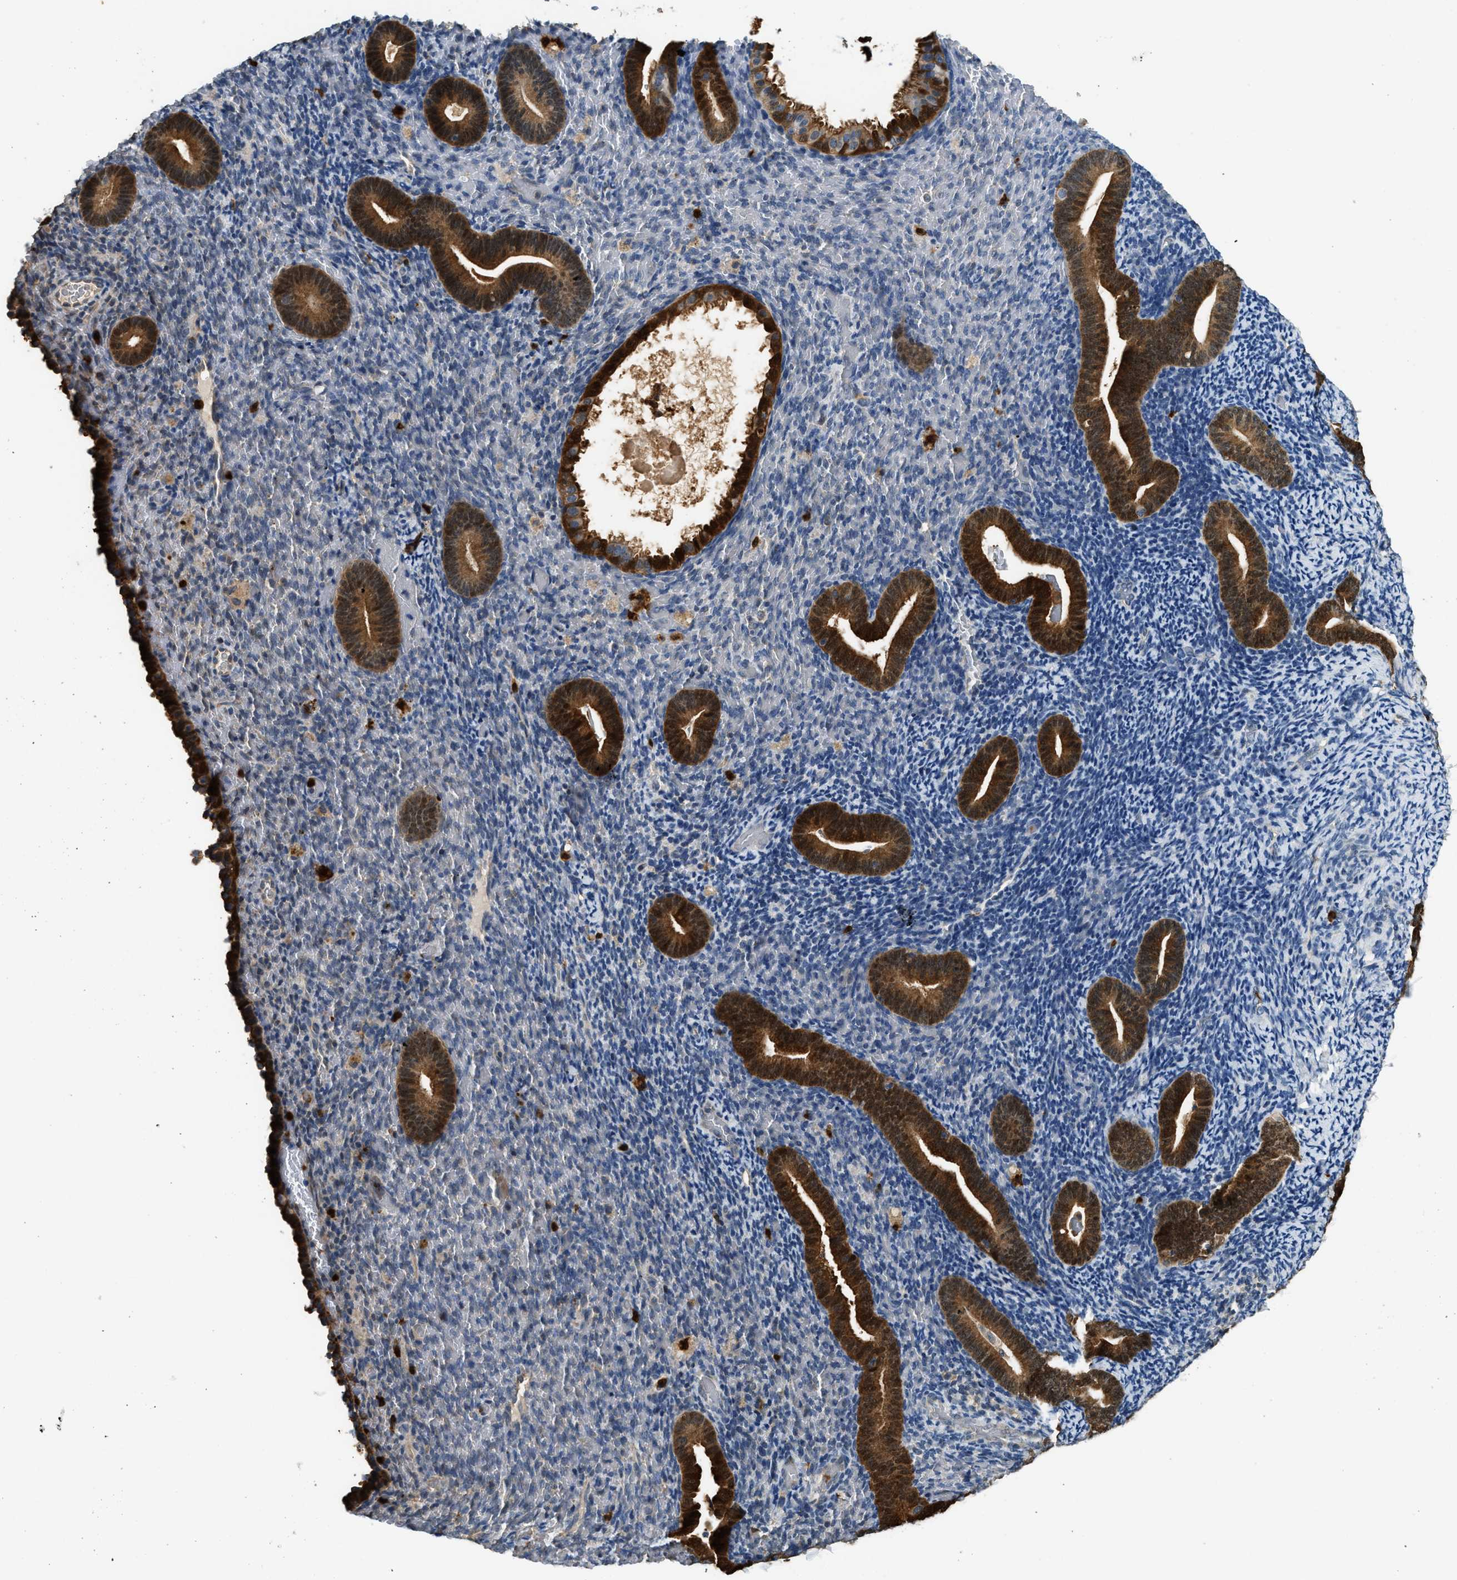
{"staining": {"intensity": "negative", "quantity": "none", "location": "none"}, "tissue": "endometrium", "cell_type": "Cells in endometrial stroma", "image_type": "normal", "snomed": [{"axis": "morphology", "description": "Normal tissue, NOS"}, {"axis": "topography", "description": "Endometrium"}], "caption": "Protein analysis of benign endometrium demonstrates no significant positivity in cells in endometrial stroma.", "gene": "ANXA3", "patient": {"sex": "female", "age": 51}}